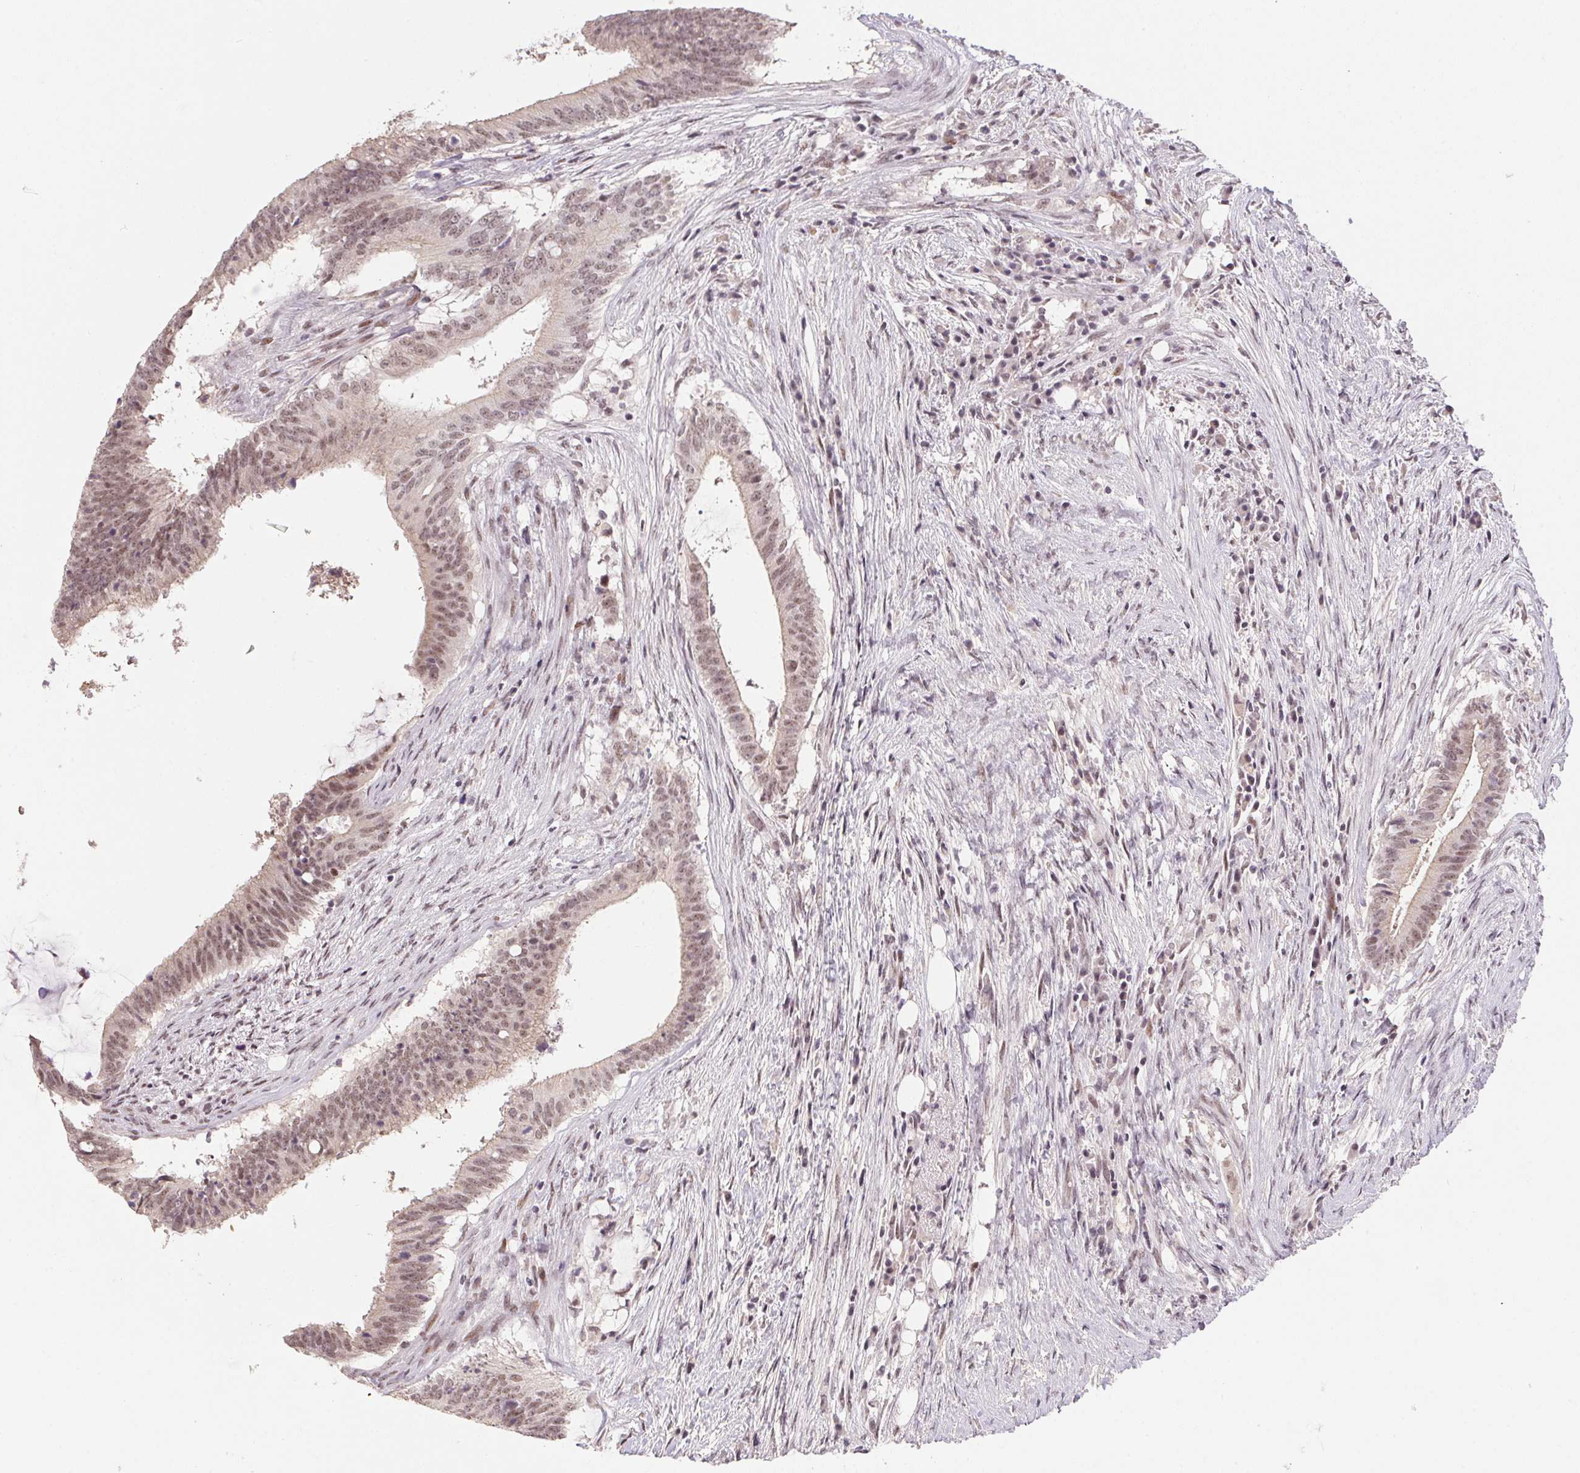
{"staining": {"intensity": "weak", "quantity": ">75%", "location": "nuclear"}, "tissue": "colorectal cancer", "cell_type": "Tumor cells", "image_type": "cancer", "snomed": [{"axis": "morphology", "description": "Adenocarcinoma, NOS"}, {"axis": "topography", "description": "Colon"}], "caption": "Weak nuclear staining is present in about >75% of tumor cells in adenocarcinoma (colorectal).", "gene": "KDM4D", "patient": {"sex": "female", "age": 43}}